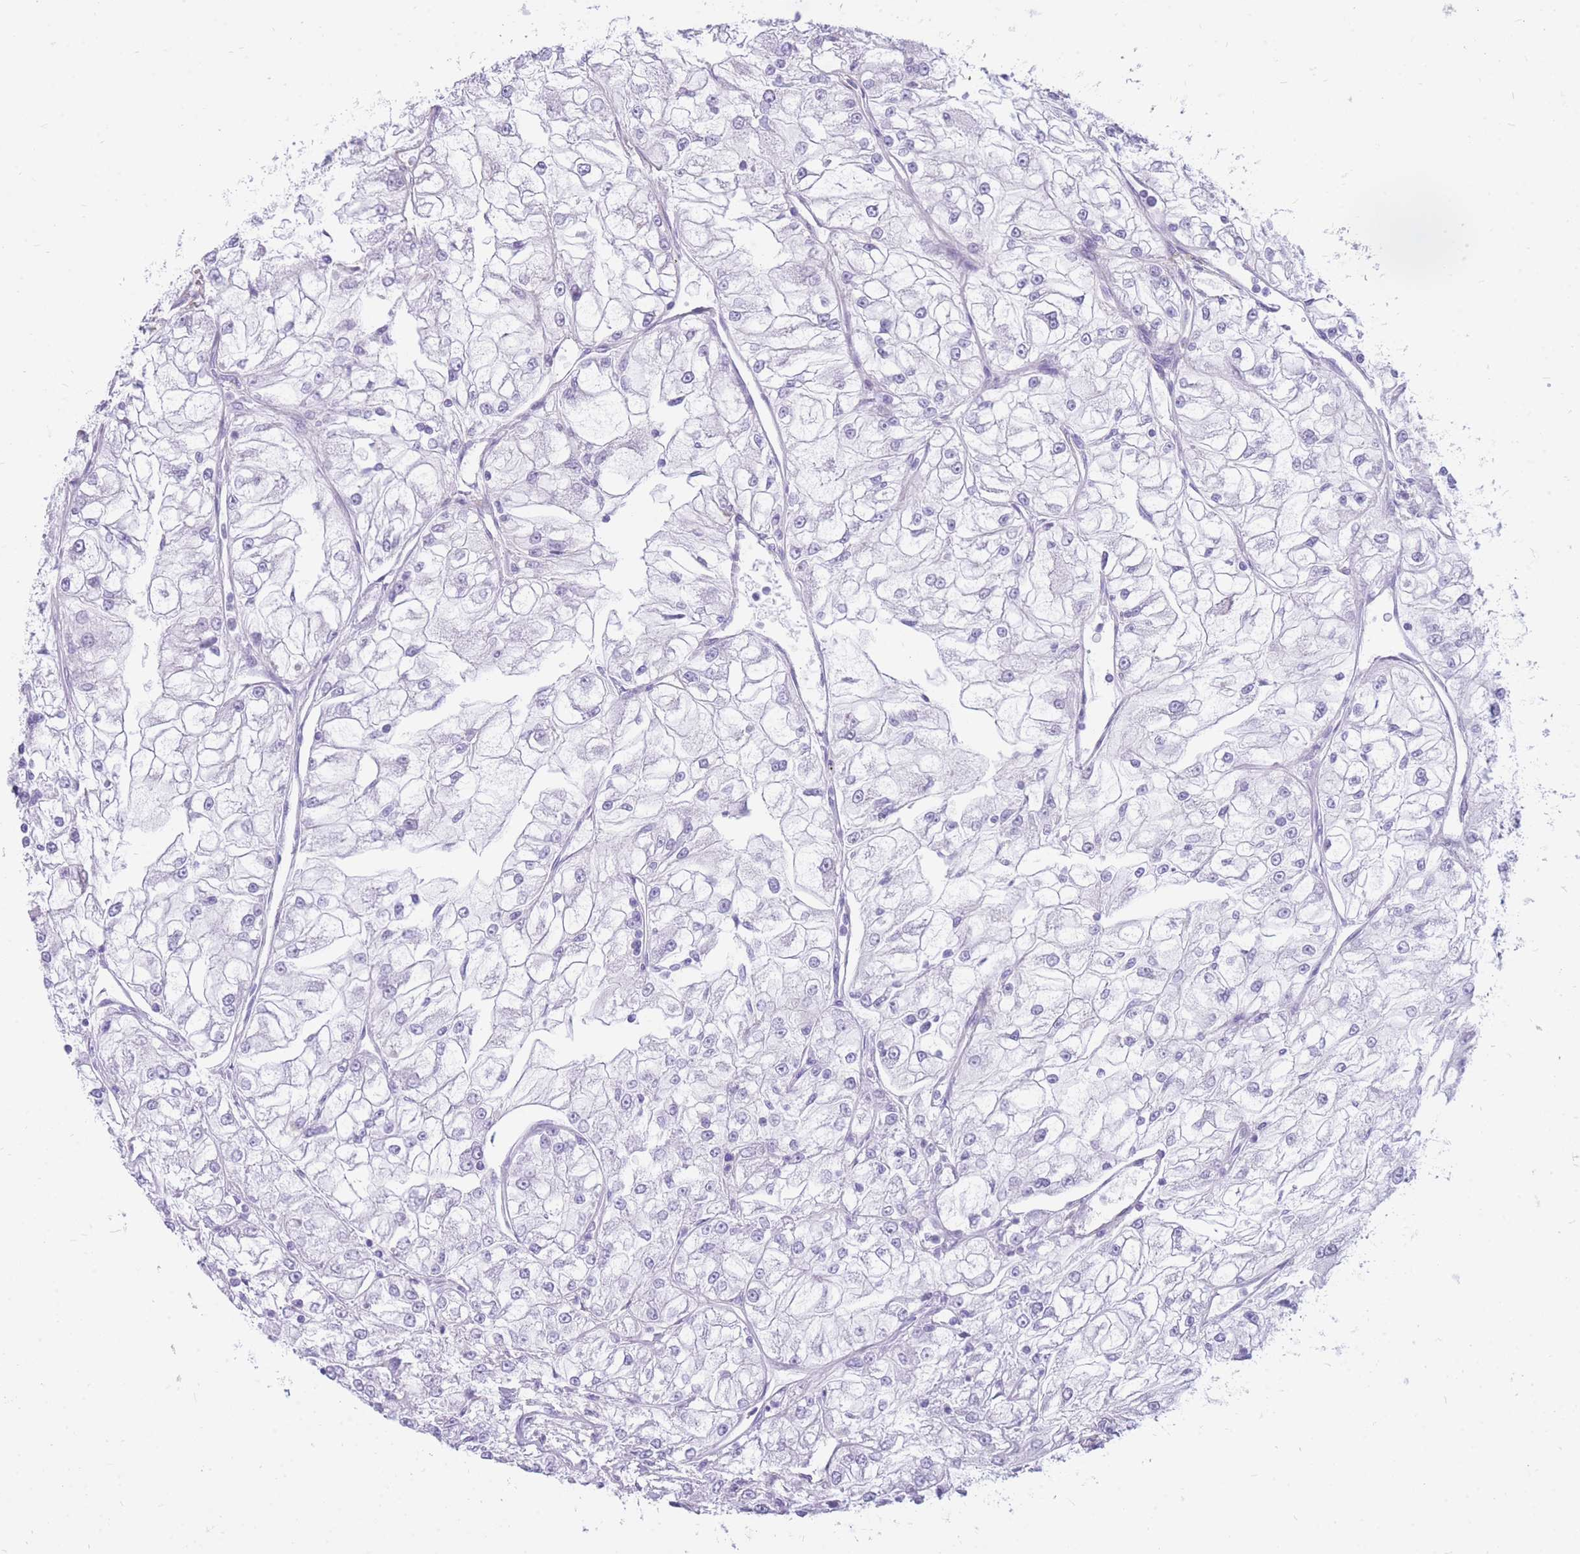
{"staining": {"intensity": "negative", "quantity": "none", "location": "none"}, "tissue": "renal cancer", "cell_type": "Tumor cells", "image_type": "cancer", "snomed": [{"axis": "morphology", "description": "Adenocarcinoma, NOS"}, {"axis": "topography", "description": "Kidney"}], "caption": "An immunohistochemistry (IHC) image of renal cancer is shown. There is no staining in tumor cells of renal cancer.", "gene": "PCSK1", "patient": {"sex": "female", "age": 72}}